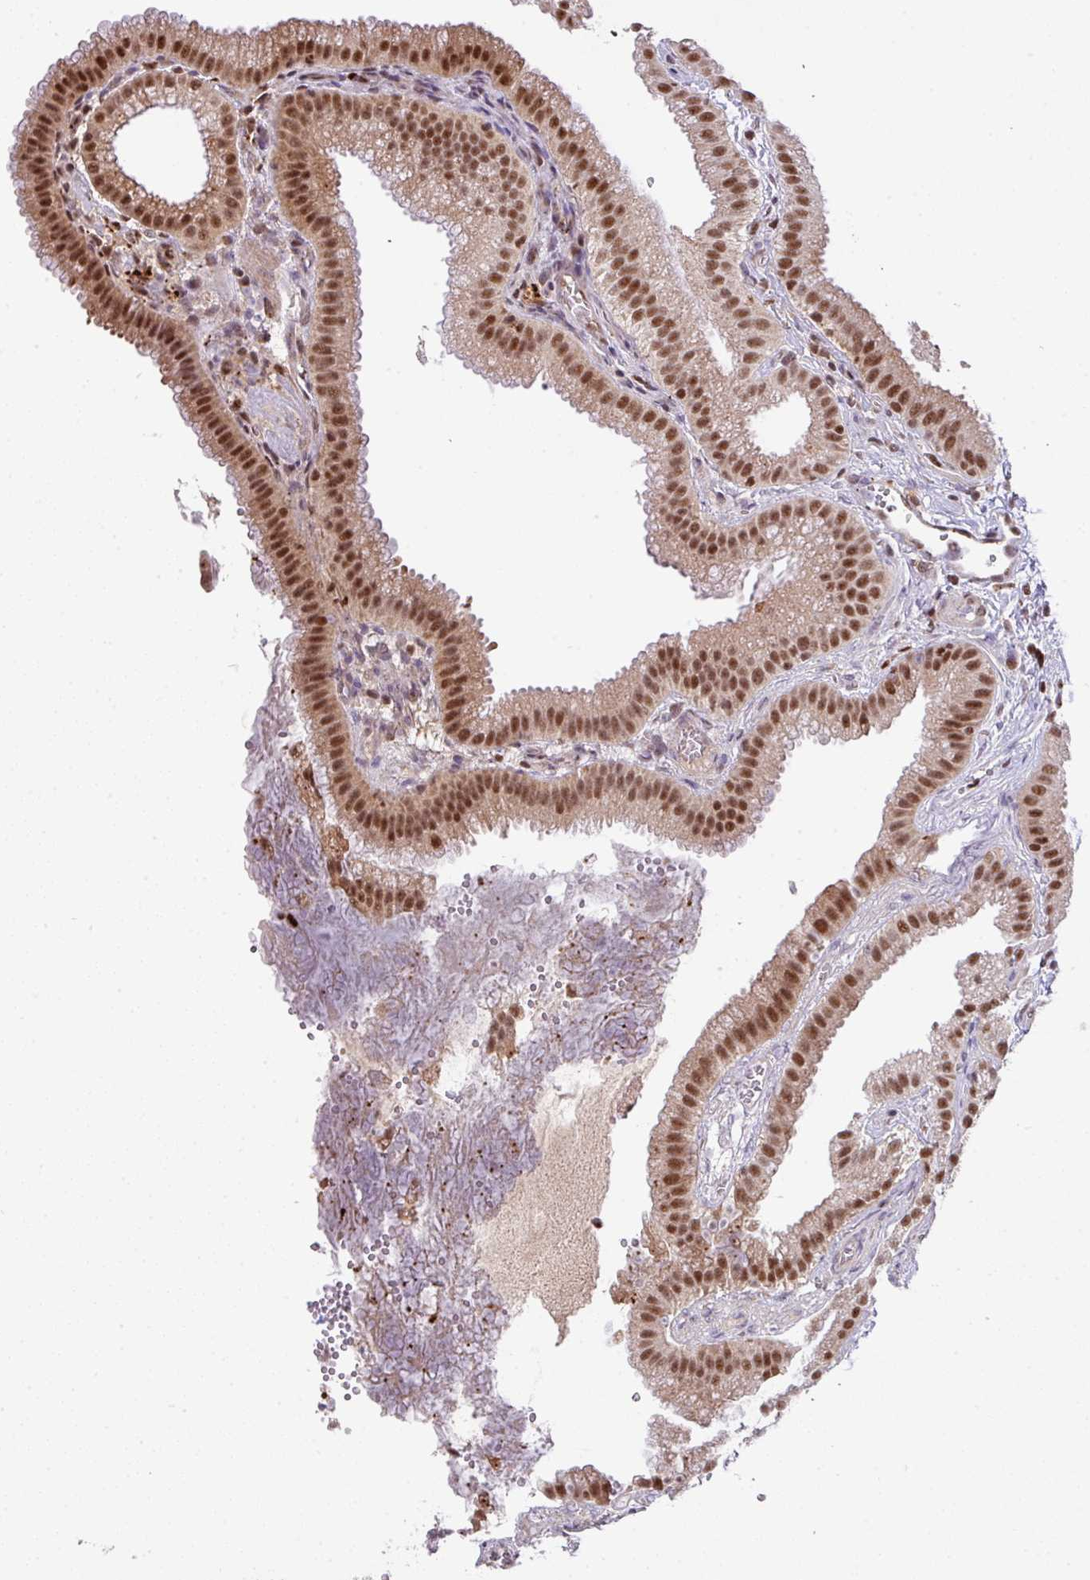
{"staining": {"intensity": "strong", "quantity": ">75%", "location": "cytoplasmic/membranous,nuclear"}, "tissue": "gallbladder", "cell_type": "Glandular cells", "image_type": "normal", "snomed": [{"axis": "morphology", "description": "Normal tissue, NOS"}, {"axis": "topography", "description": "Gallbladder"}], "caption": "Immunohistochemical staining of benign human gallbladder reveals >75% levels of strong cytoplasmic/membranous,nuclear protein positivity in approximately >75% of glandular cells.", "gene": "PLK1", "patient": {"sex": "female", "age": 63}}